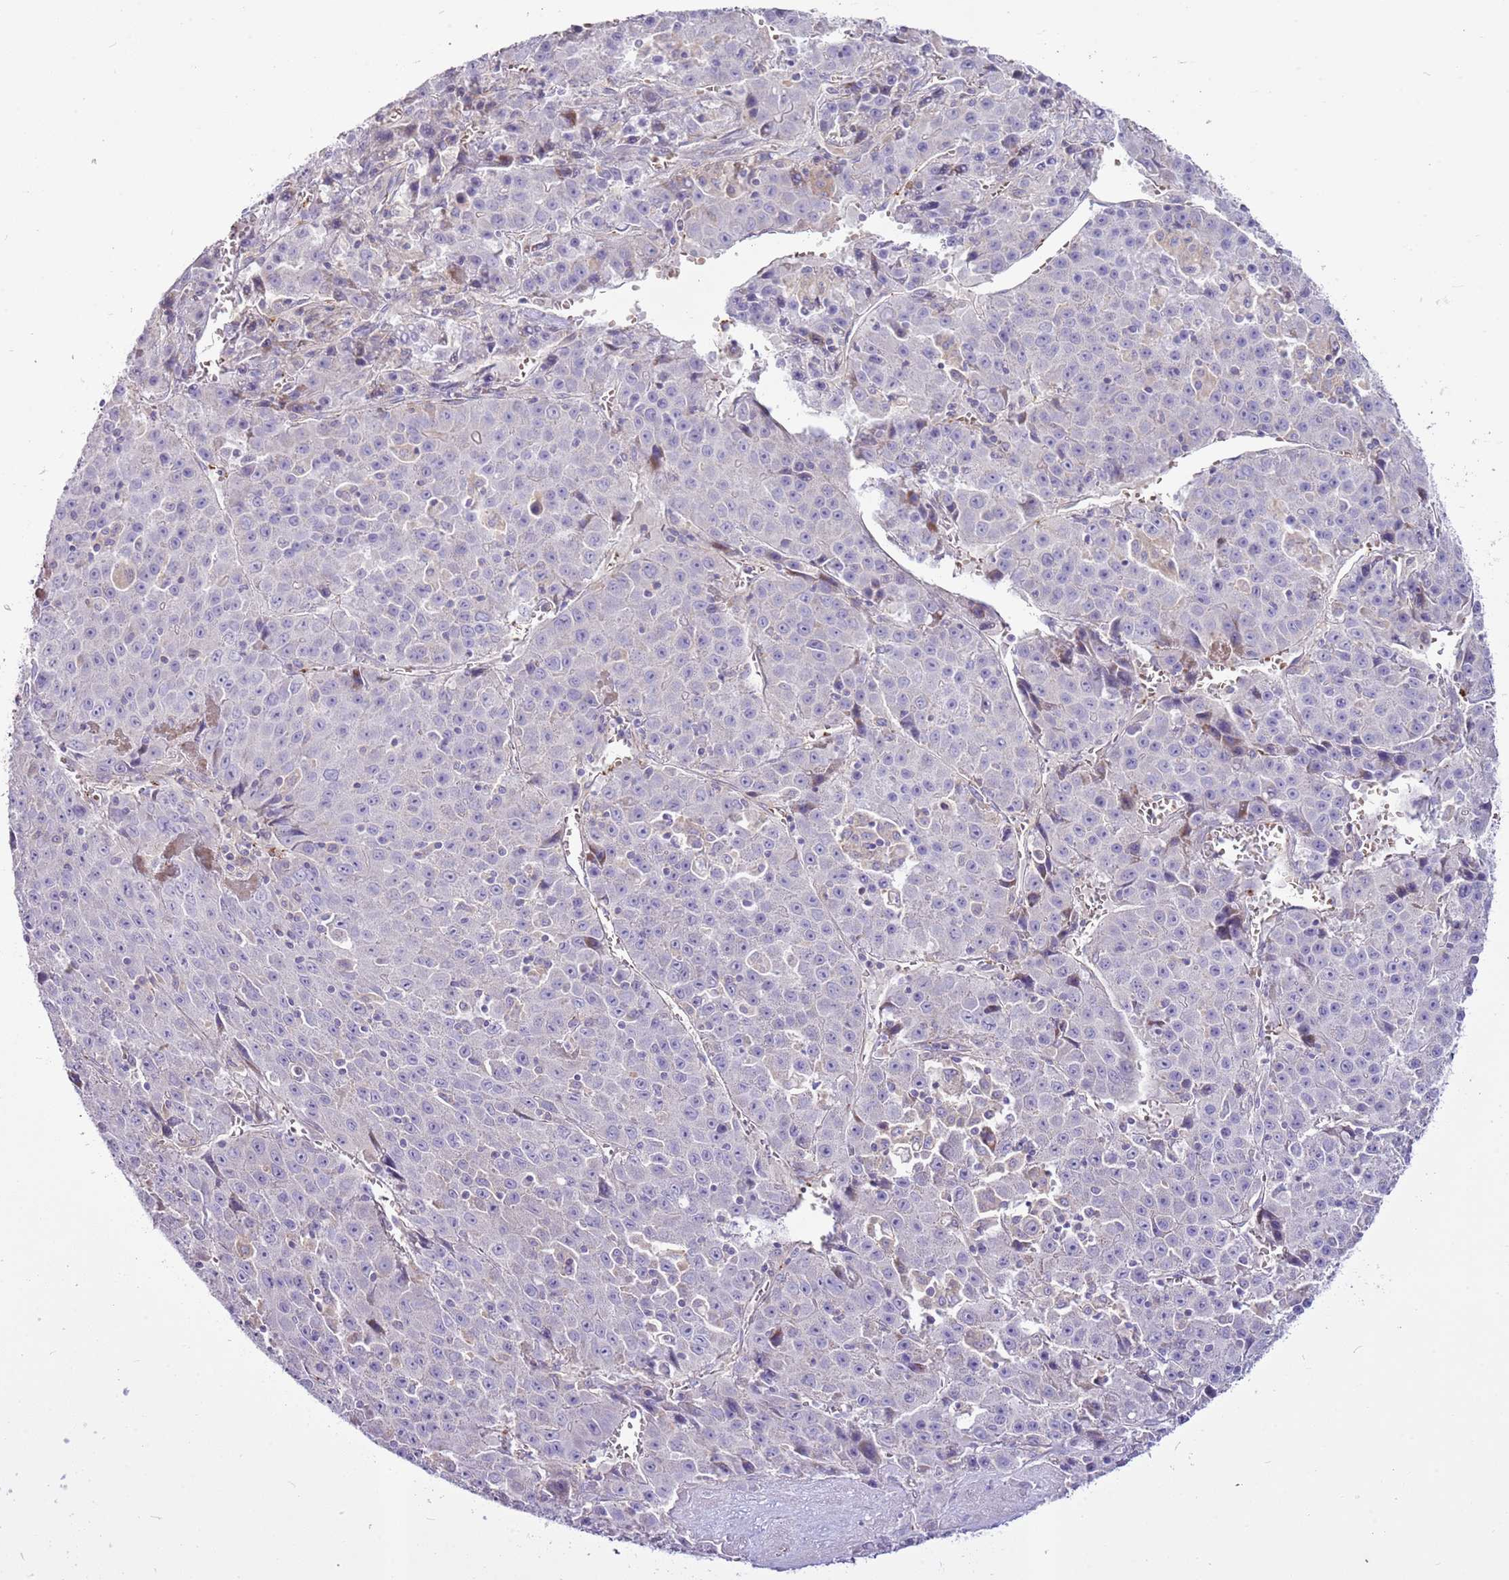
{"staining": {"intensity": "negative", "quantity": "none", "location": "none"}, "tissue": "liver cancer", "cell_type": "Tumor cells", "image_type": "cancer", "snomed": [{"axis": "morphology", "description": "Carcinoma, Hepatocellular, NOS"}, {"axis": "topography", "description": "Liver"}], "caption": "Immunohistochemistry image of neoplastic tissue: human liver cancer stained with DAB (3,3'-diaminobenzidine) reveals no significant protein staining in tumor cells.", "gene": "CHAC2", "patient": {"sex": "female", "age": 53}}